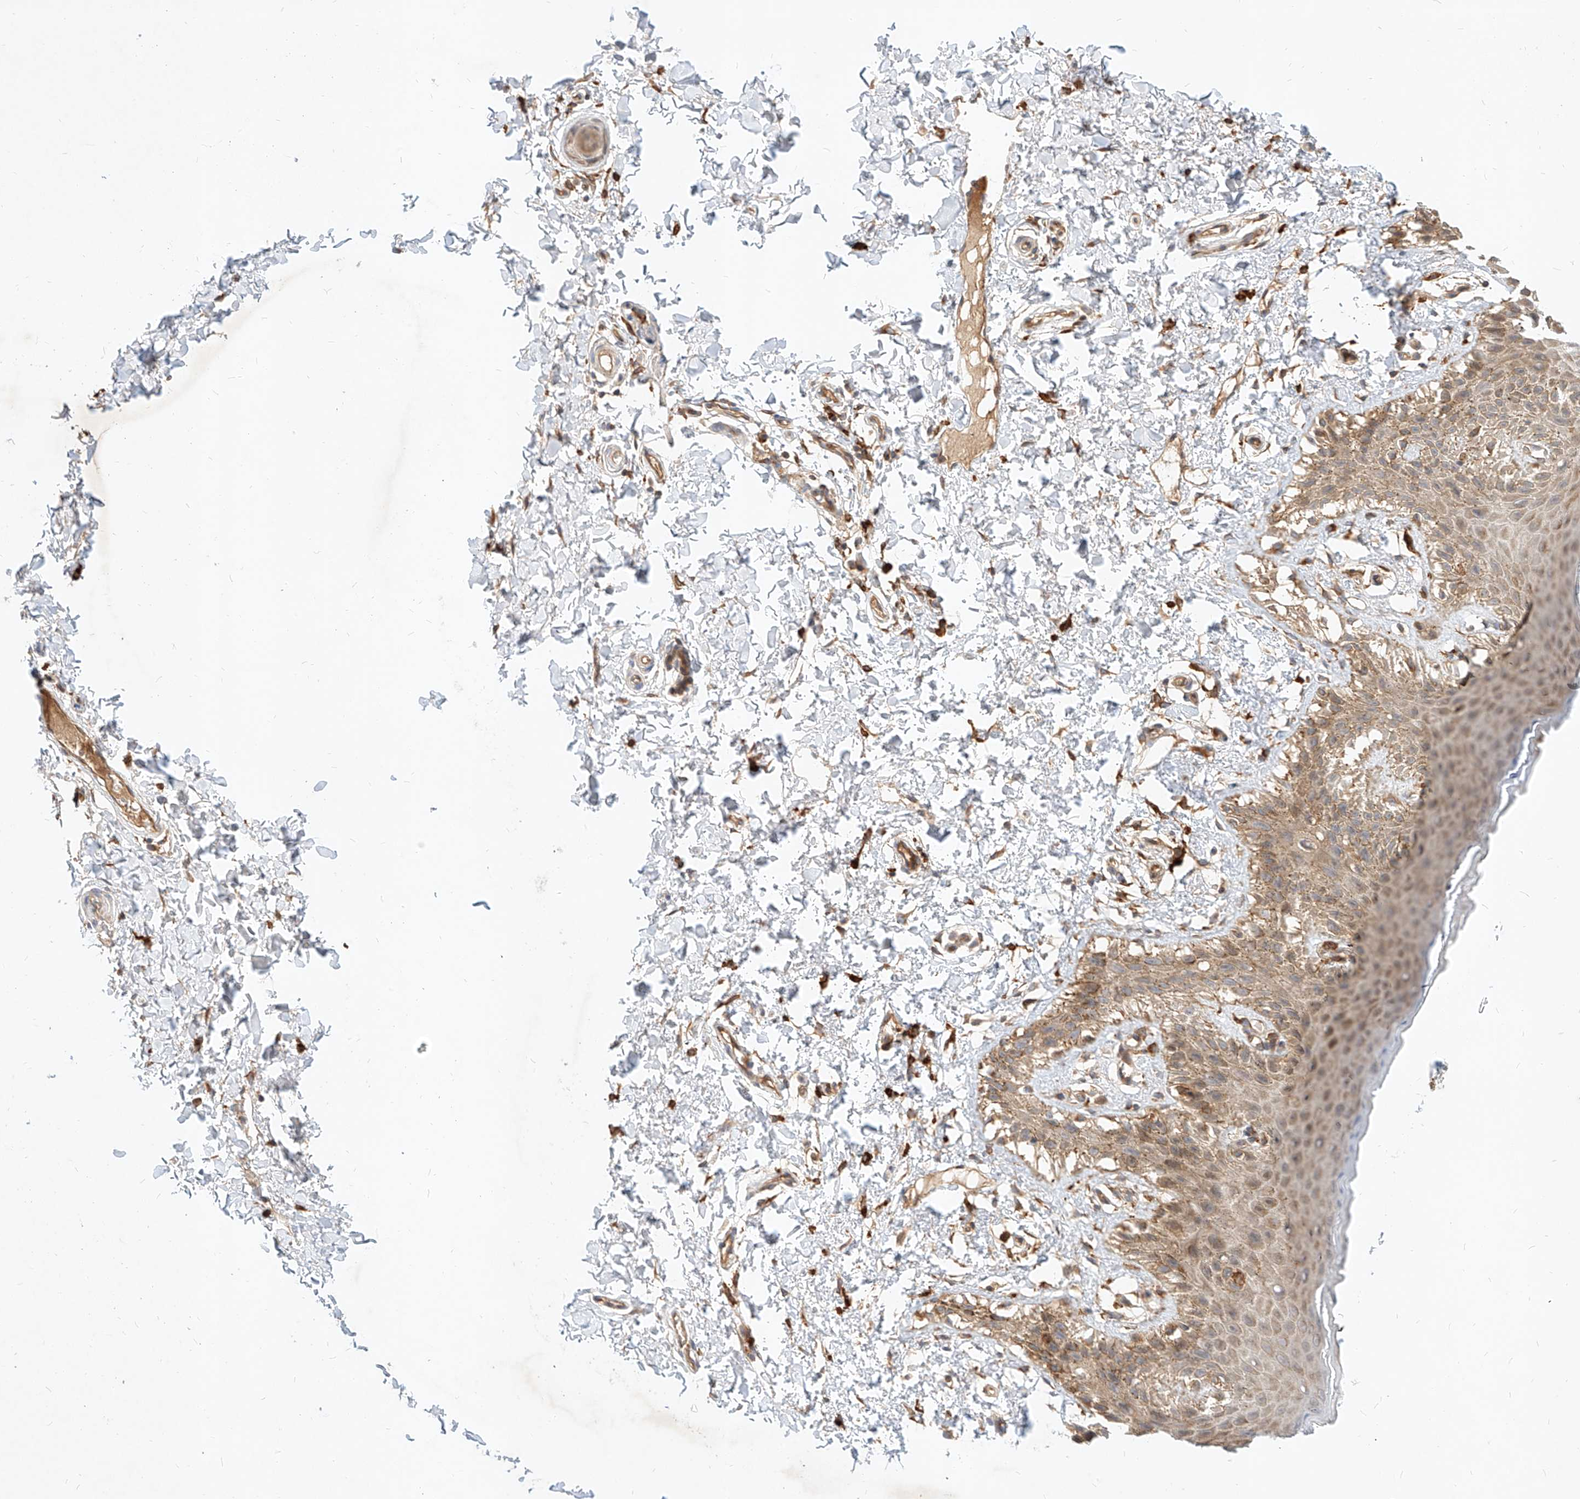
{"staining": {"intensity": "weak", "quantity": ">75%", "location": "cytoplasmic/membranous"}, "tissue": "skin", "cell_type": "Epidermal cells", "image_type": "normal", "snomed": [{"axis": "morphology", "description": "Normal tissue, NOS"}, {"axis": "topography", "description": "Anal"}], "caption": "IHC photomicrograph of normal skin: human skin stained using IHC shows low levels of weak protein expression localized specifically in the cytoplasmic/membranous of epidermal cells, appearing as a cytoplasmic/membranous brown color.", "gene": "NFAM1", "patient": {"sex": "male", "age": 44}}